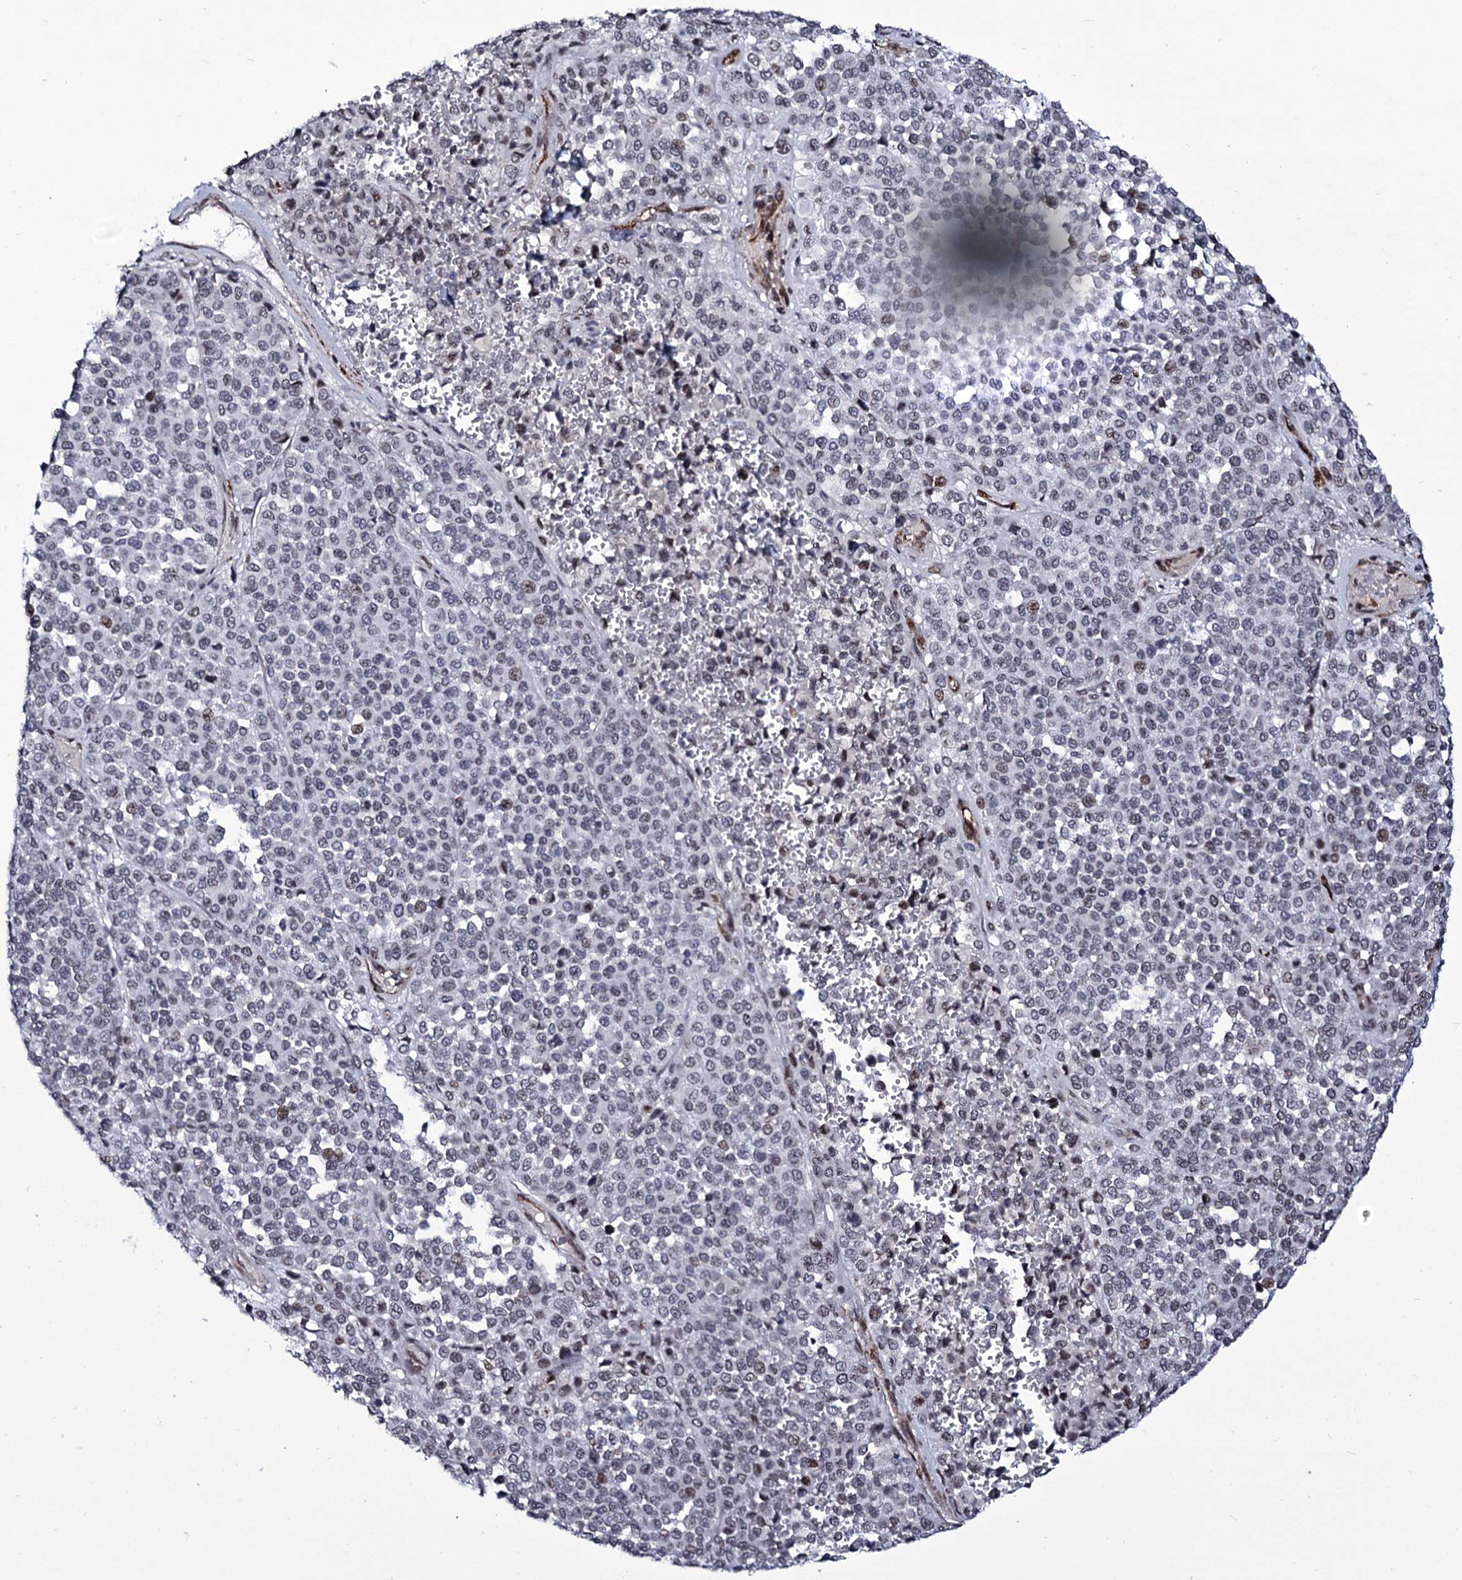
{"staining": {"intensity": "weak", "quantity": "<25%", "location": "nuclear"}, "tissue": "melanoma", "cell_type": "Tumor cells", "image_type": "cancer", "snomed": [{"axis": "morphology", "description": "Malignant melanoma, Metastatic site"}, {"axis": "topography", "description": "Pancreas"}], "caption": "High power microscopy photomicrograph of an immunohistochemistry histopathology image of melanoma, revealing no significant expression in tumor cells.", "gene": "ZC3H12C", "patient": {"sex": "female", "age": 30}}